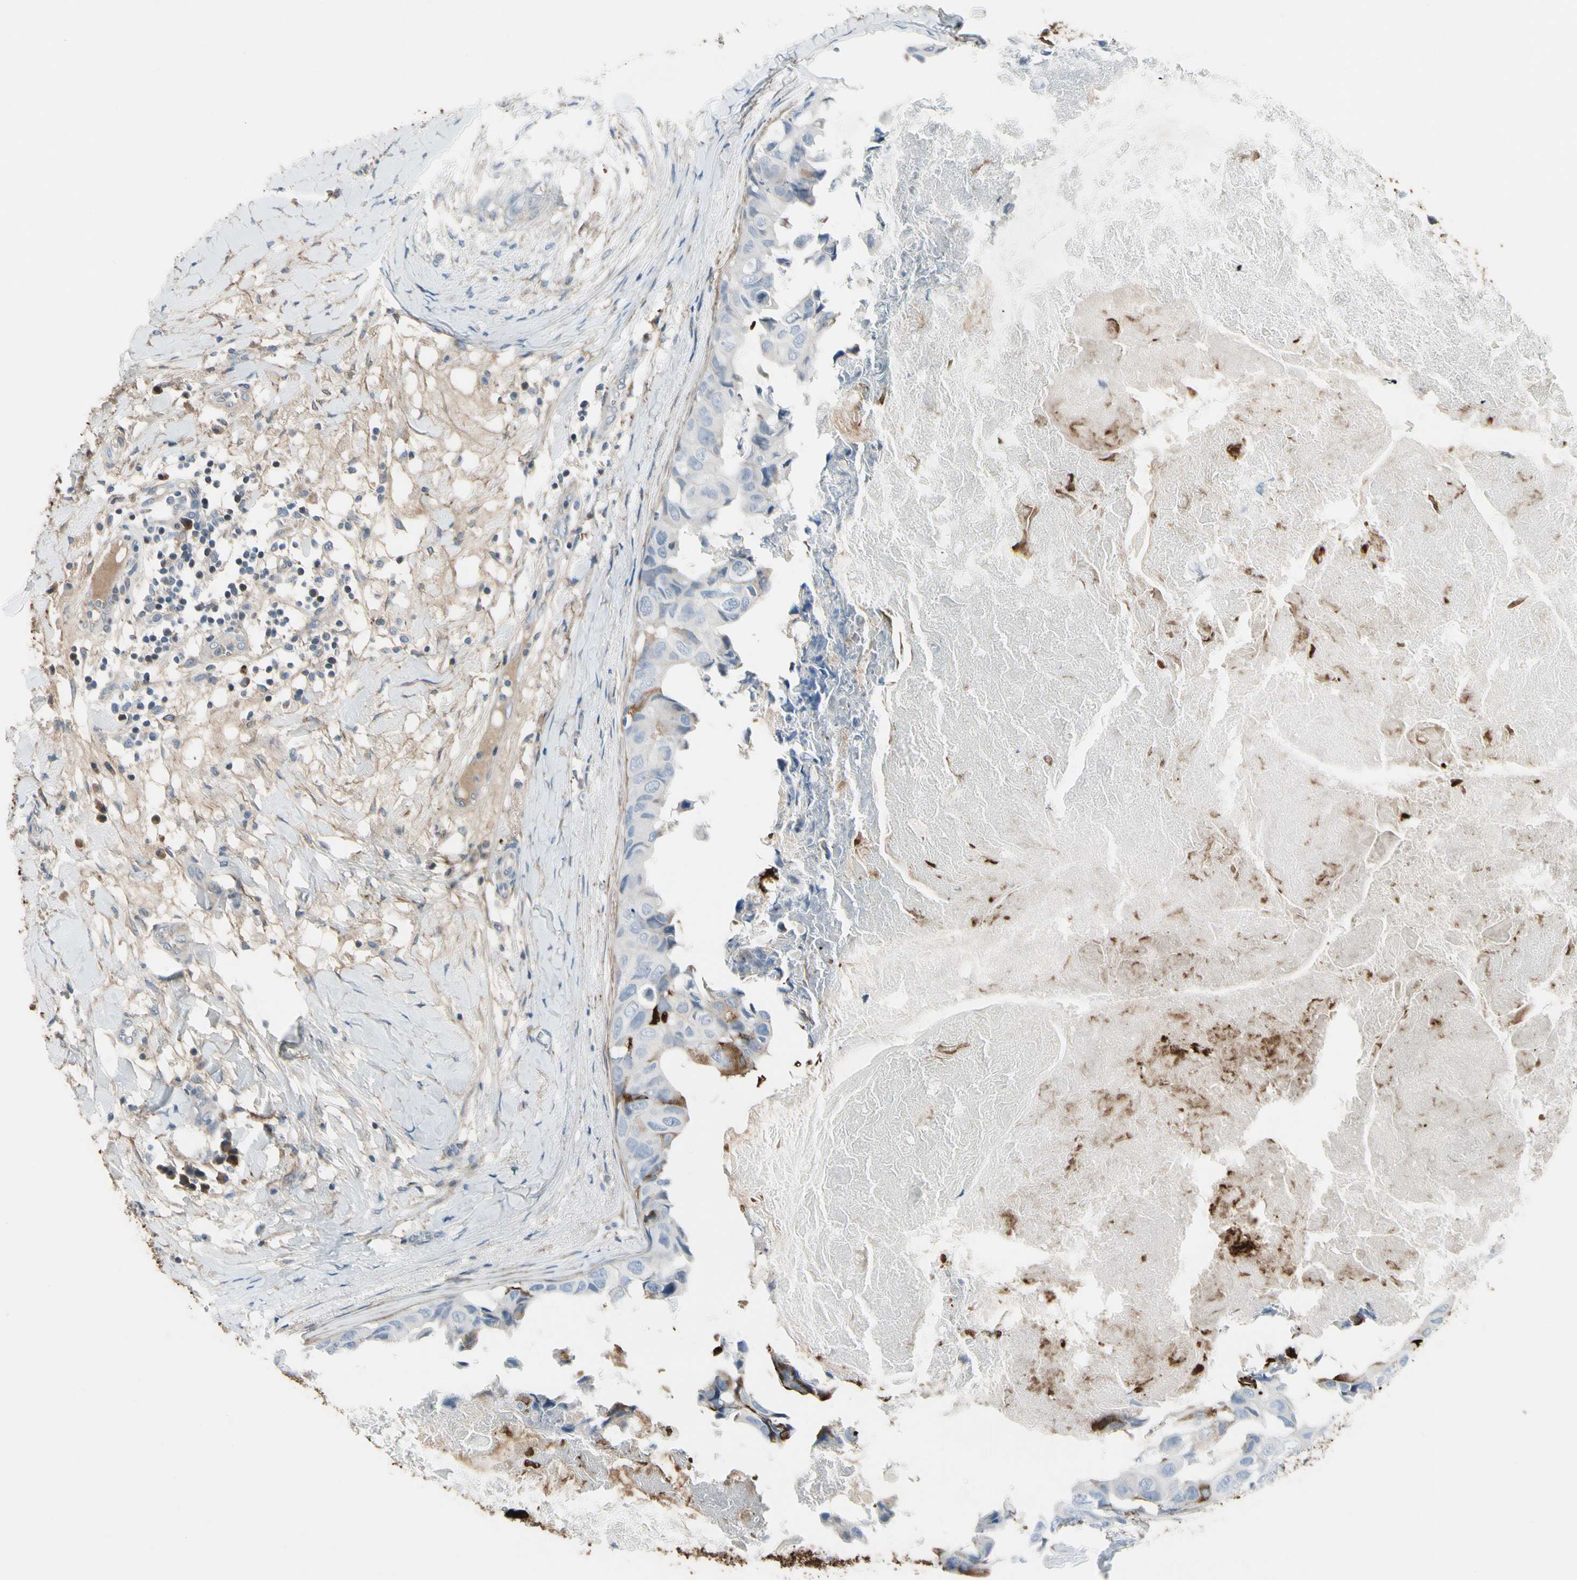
{"staining": {"intensity": "negative", "quantity": "none", "location": "none"}, "tissue": "breast cancer", "cell_type": "Tumor cells", "image_type": "cancer", "snomed": [{"axis": "morphology", "description": "Duct carcinoma"}, {"axis": "topography", "description": "Breast"}], "caption": "High power microscopy photomicrograph of an immunohistochemistry (IHC) photomicrograph of breast infiltrating ductal carcinoma, revealing no significant expression in tumor cells.", "gene": "PIGR", "patient": {"sex": "female", "age": 40}}